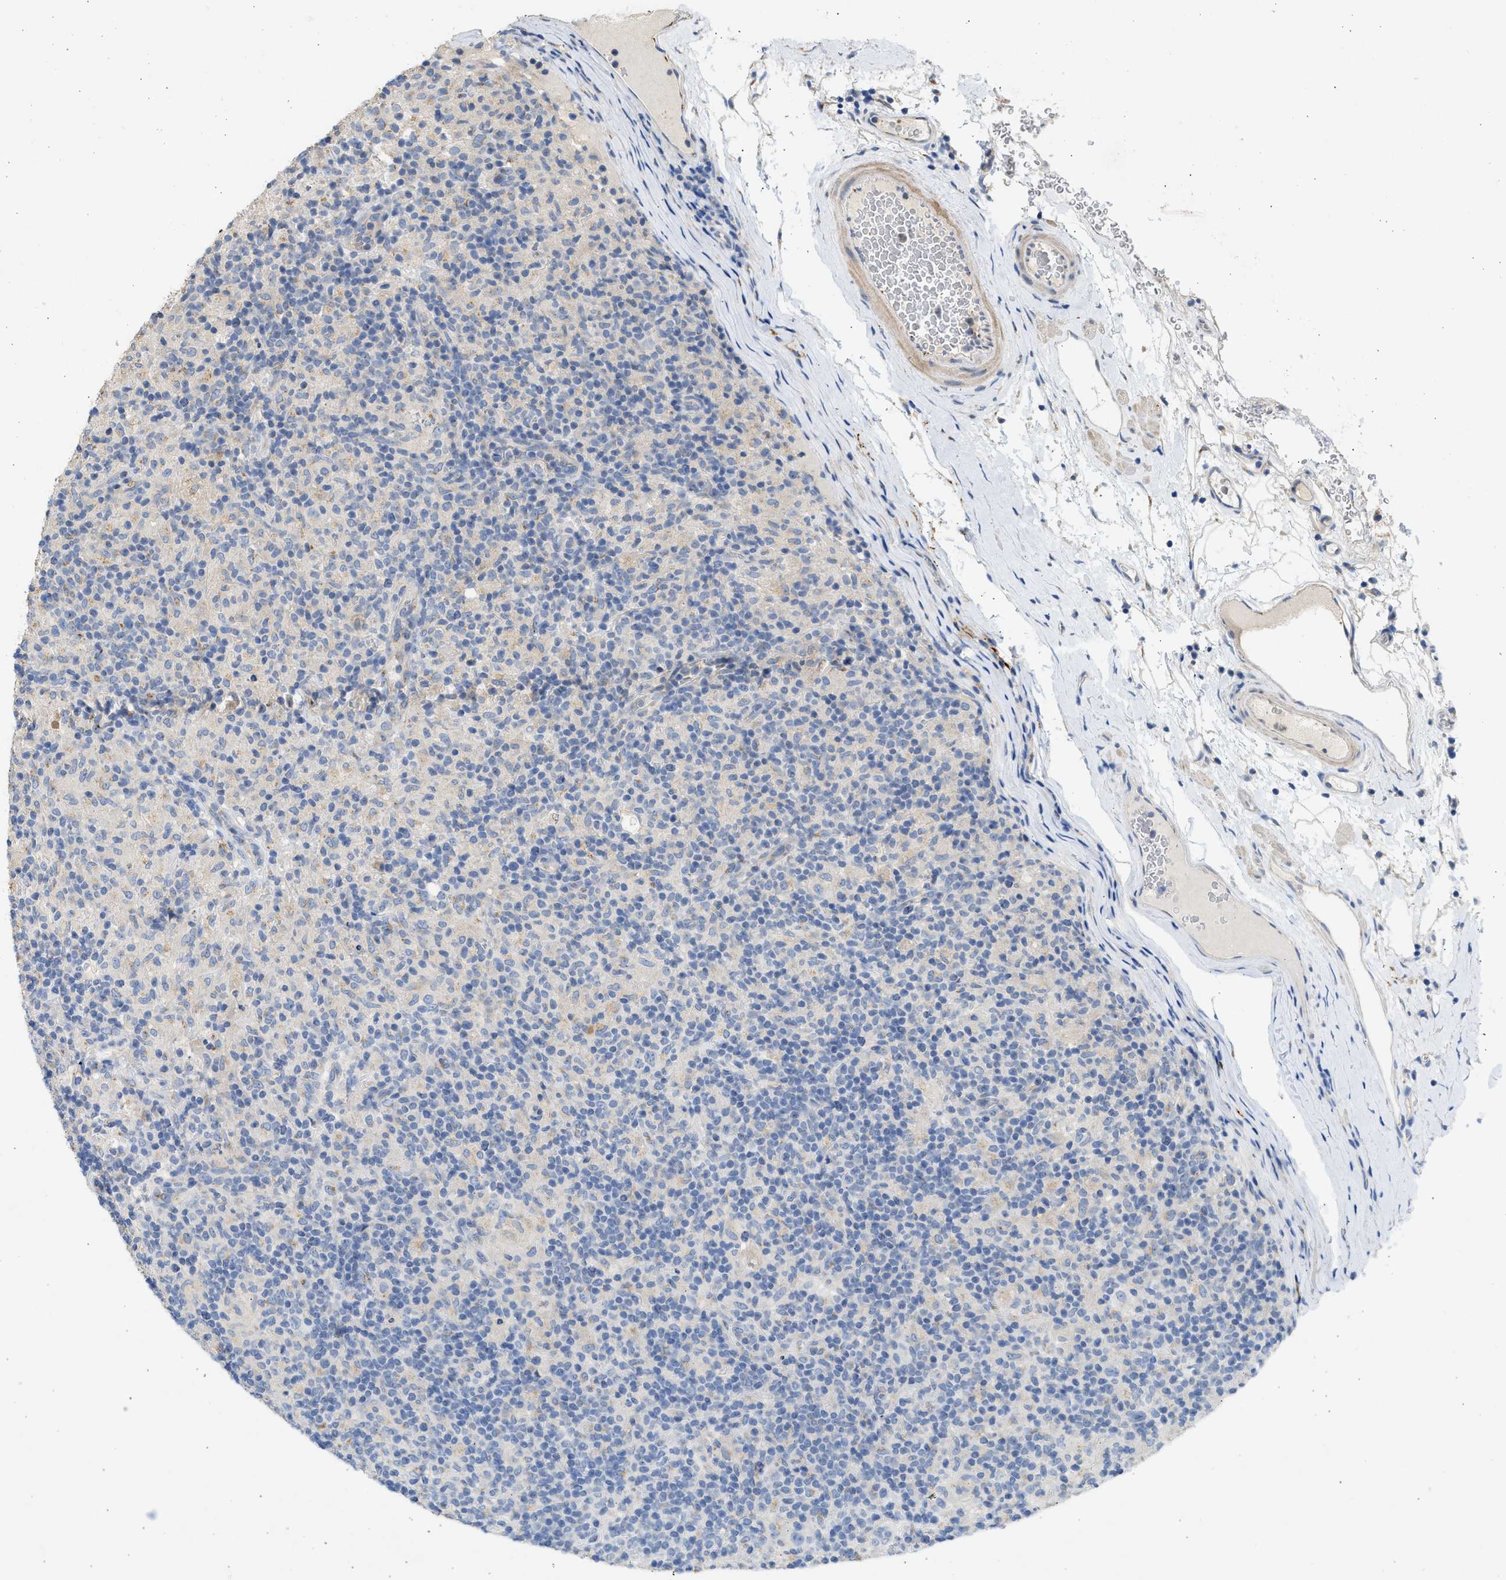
{"staining": {"intensity": "negative", "quantity": "none", "location": "none"}, "tissue": "lymphoma", "cell_type": "Tumor cells", "image_type": "cancer", "snomed": [{"axis": "morphology", "description": "Hodgkin's disease, NOS"}, {"axis": "topography", "description": "Lymph node"}], "caption": "Immunohistochemistry (IHC) micrograph of neoplastic tissue: lymphoma stained with DAB (3,3'-diaminobenzidine) exhibits no significant protein expression in tumor cells.", "gene": "IPO8", "patient": {"sex": "male", "age": 70}}